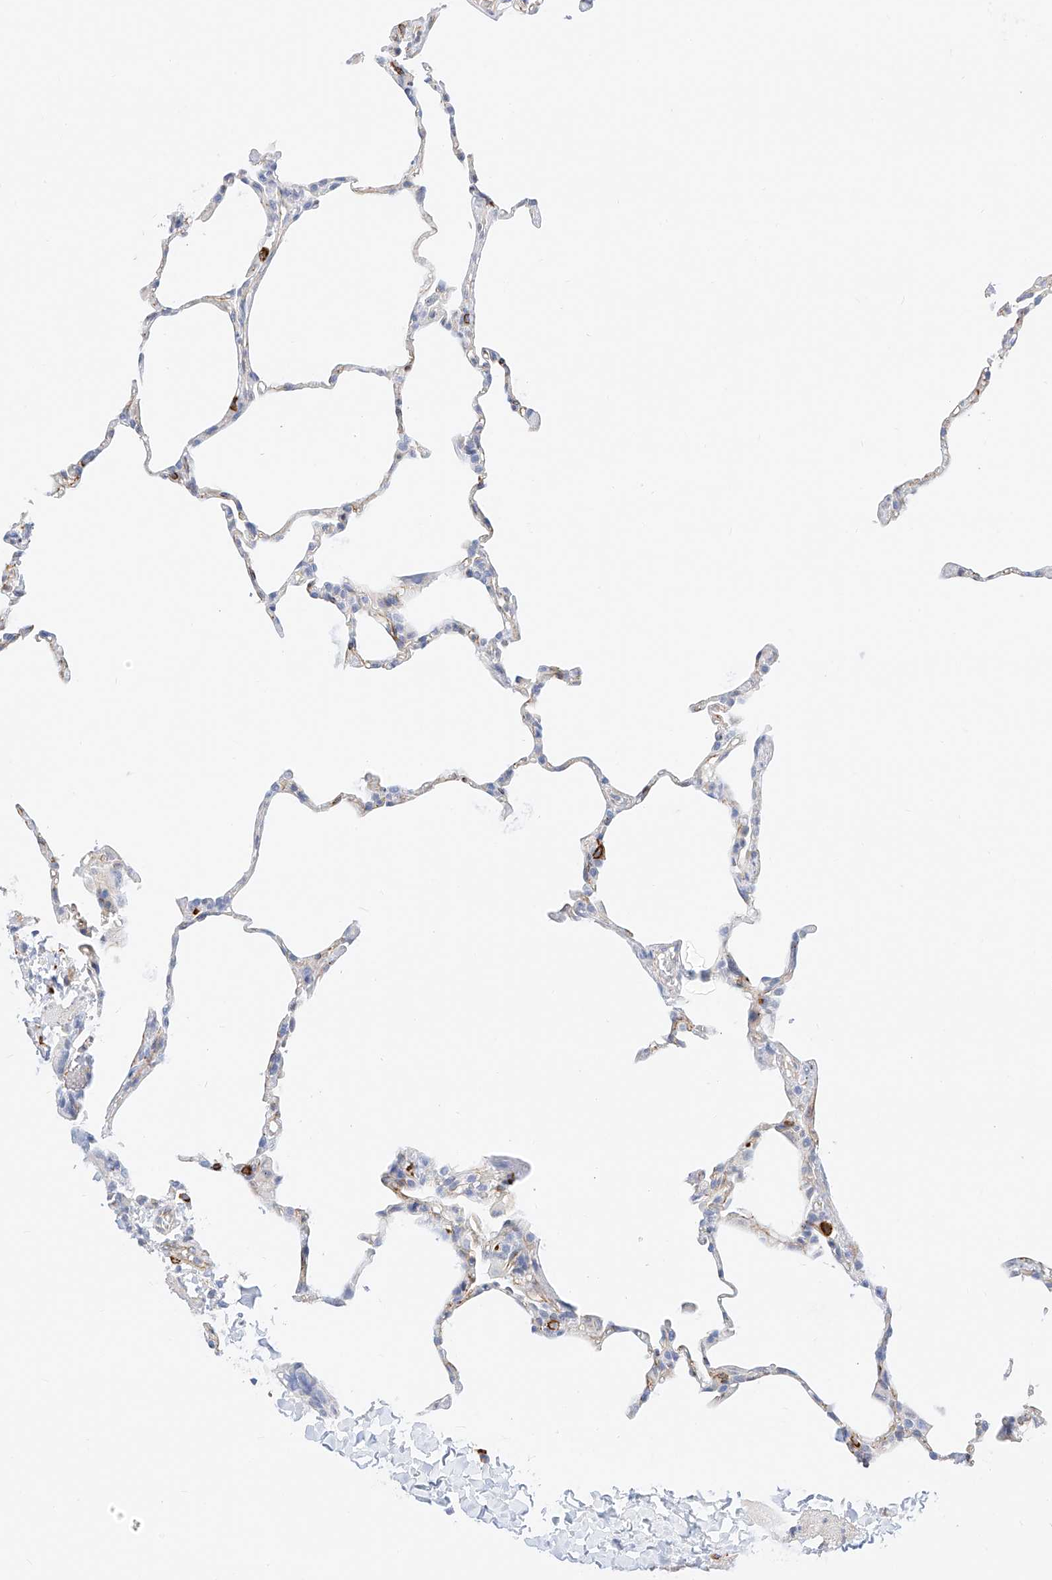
{"staining": {"intensity": "negative", "quantity": "none", "location": "none"}, "tissue": "lung", "cell_type": "Alveolar cells", "image_type": "normal", "snomed": [{"axis": "morphology", "description": "Normal tissue, NOS"}, {"axis": "topography", "description": "Lung"}], "caption": "This photomicrograph is of unremarkable lung stained with immunohistochemistry to label a protein in brown with the nuclei are counter-stained blue. There is no expression in alveolar cells. The staining was performed using DAB (3,3'-diaminobenzidine) to visualize the protein expression in brown, while the nuclei were stained in blue with hematoxylin (Magnification: 20x).", "gene": "CDCP2", "patient": {"sex": "male", "age": 20}}